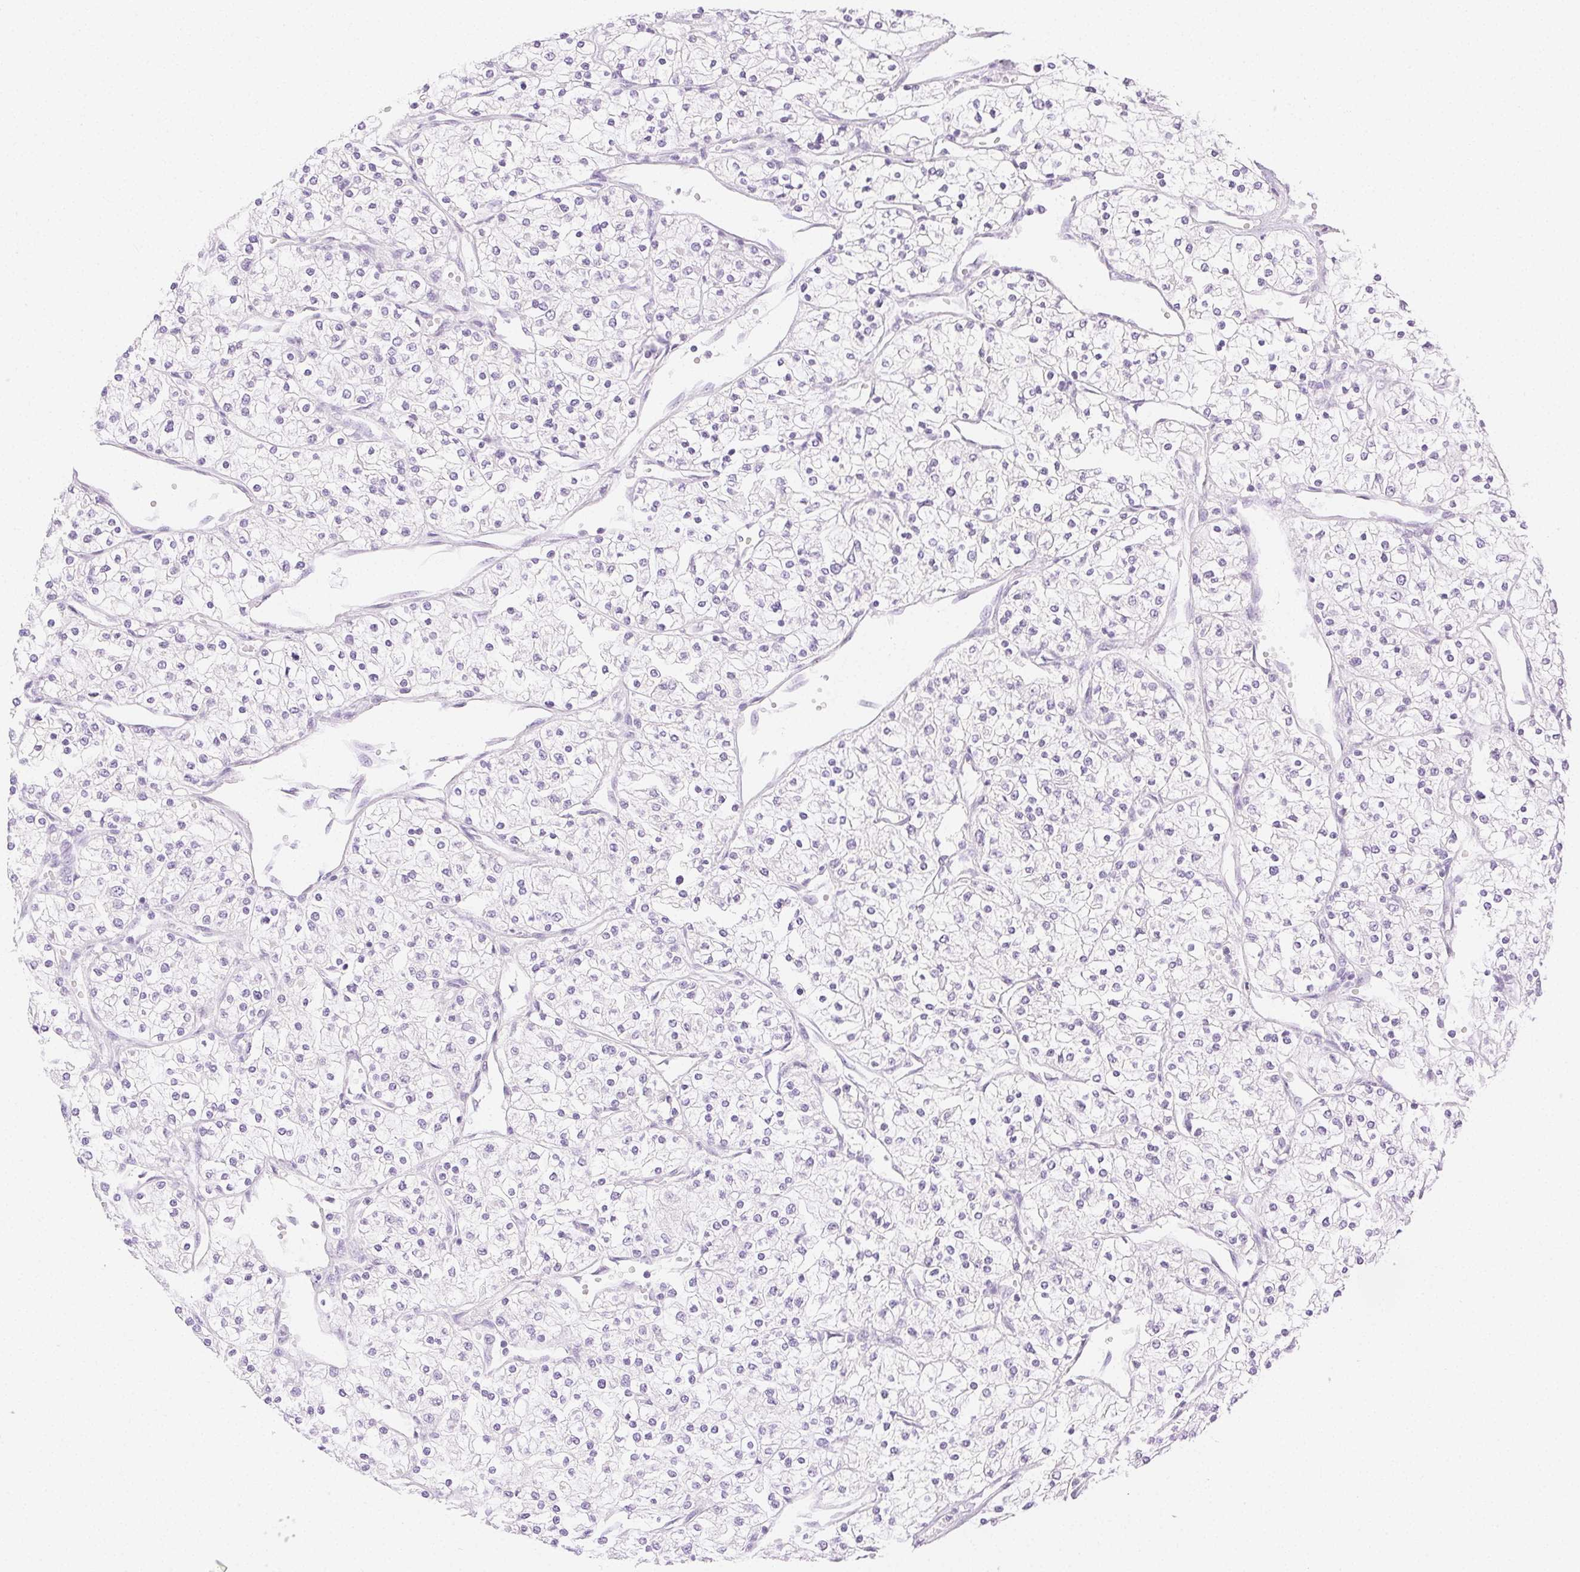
{"staining": {"intensity": "negative", "quantity": "none", "location": "none"}, "tissue": "renal cancer", "cell_type": "Tumor cells", "image_type": "cancer", "snomed": [{"axis": "morphology", "description": "Adenocarcinoma, NOS"}, {"axis": "topography", "description": "Kidney"}], "caption": "Protein analysis of renal adenocarcinoma exhibits no significant positivity in tumor cells.", "gene": "SPACA4", "patient": {"sex": "male", "age": 80}}